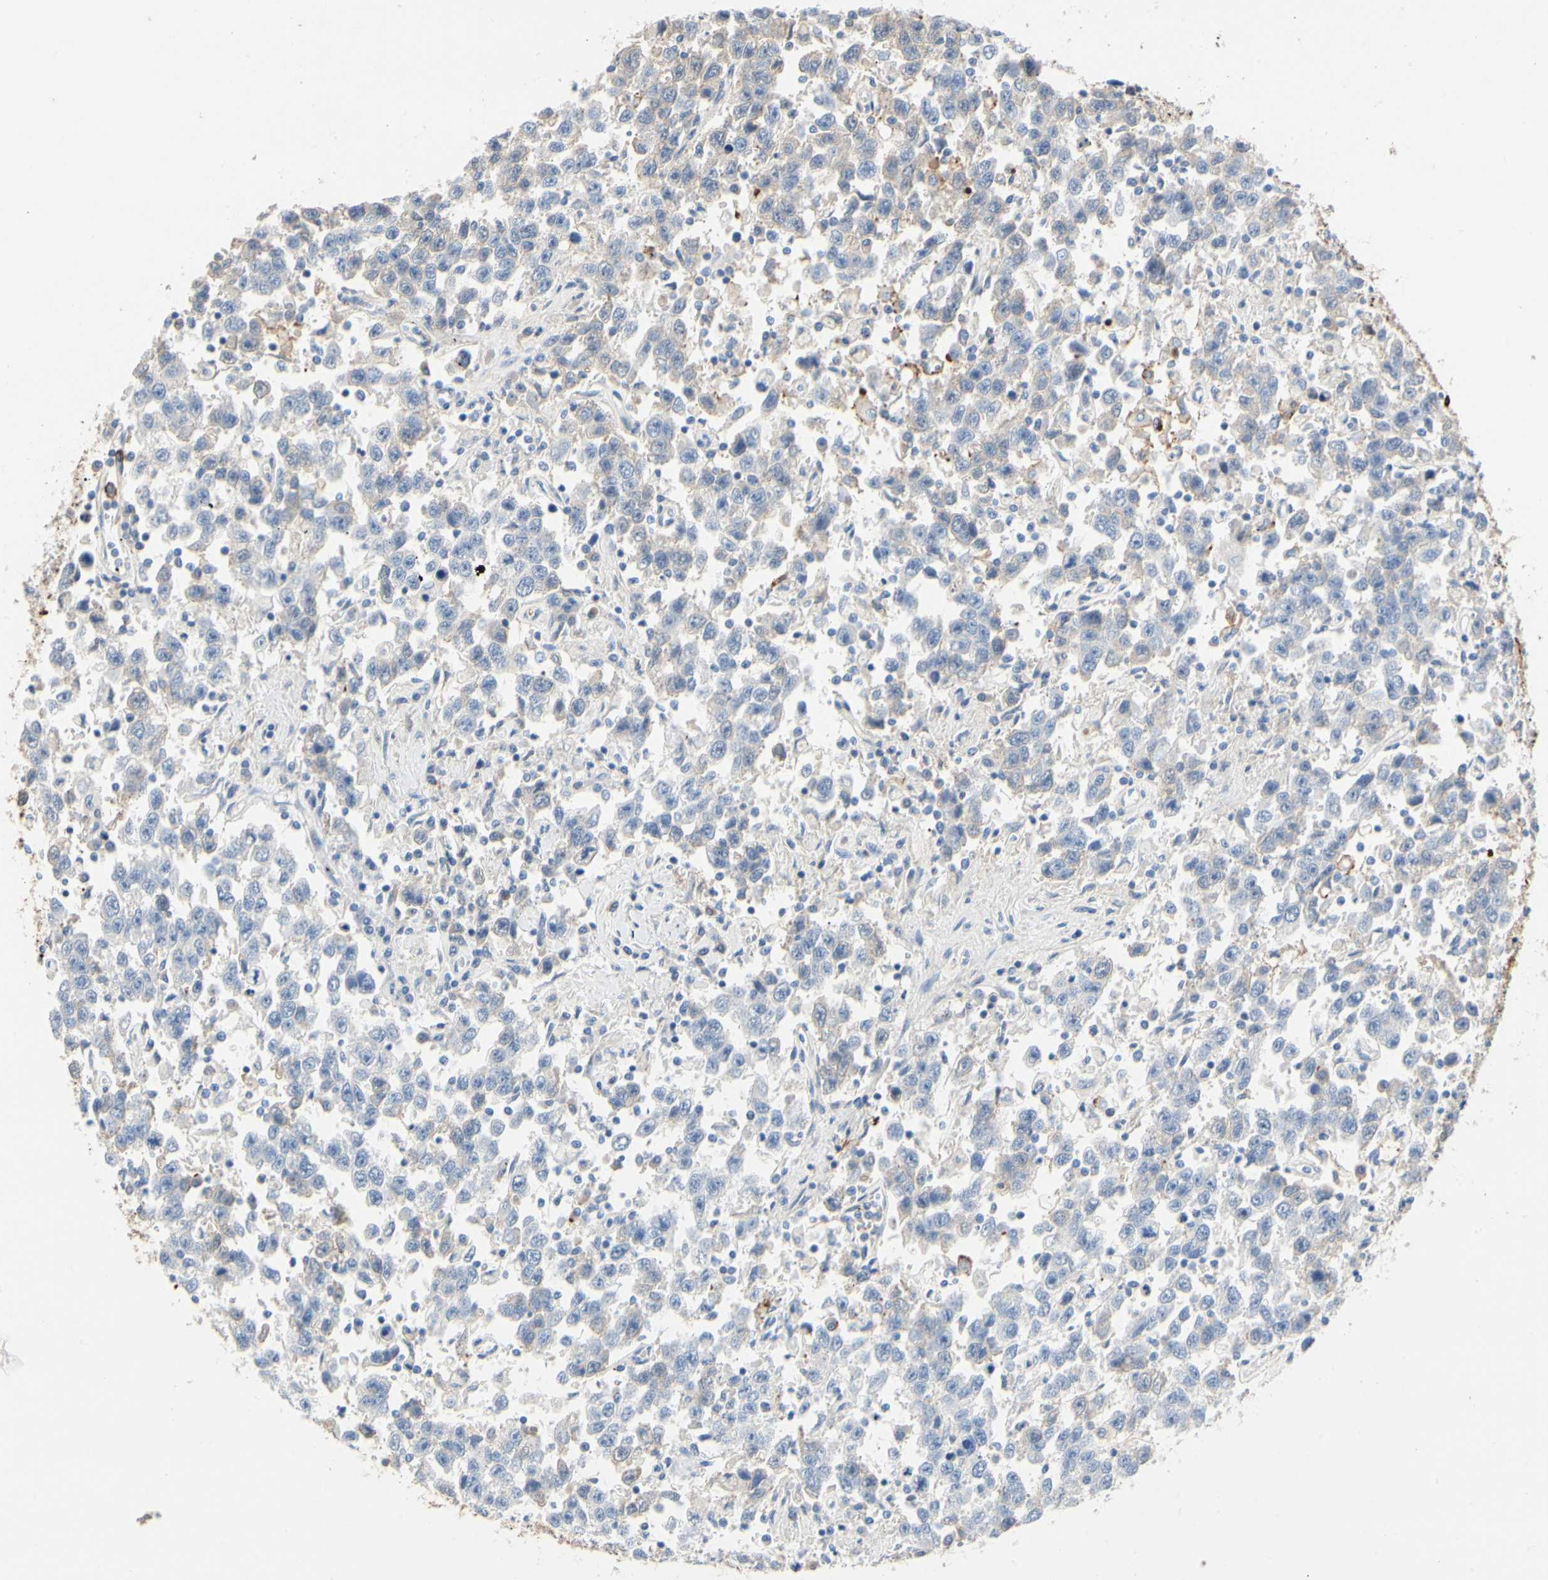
{"staining": {"intensity": "negative", "quantity": "none", "location": "none"}, "tissue": "testis cancer", "cell_type": "Tumor cells", "image_type": "cancer", "snomed": [{"axis": "morphology", "description": "Seminoma, NOS"}, {"axis": "topography", "description": "Testis"}], "caption": "High power microscopy image of an IHC photomicrograph of testis cancer, revealing no significant staining in tumor cells. Brightfield microscopy of immunohistochemistry stained with DAB (3,3'-diaminobenzidine) (brown) and hematoxylin (blue), captured at high magnification.", "gene": "FGB", "patient": {"sex": "male", "age": 41}}